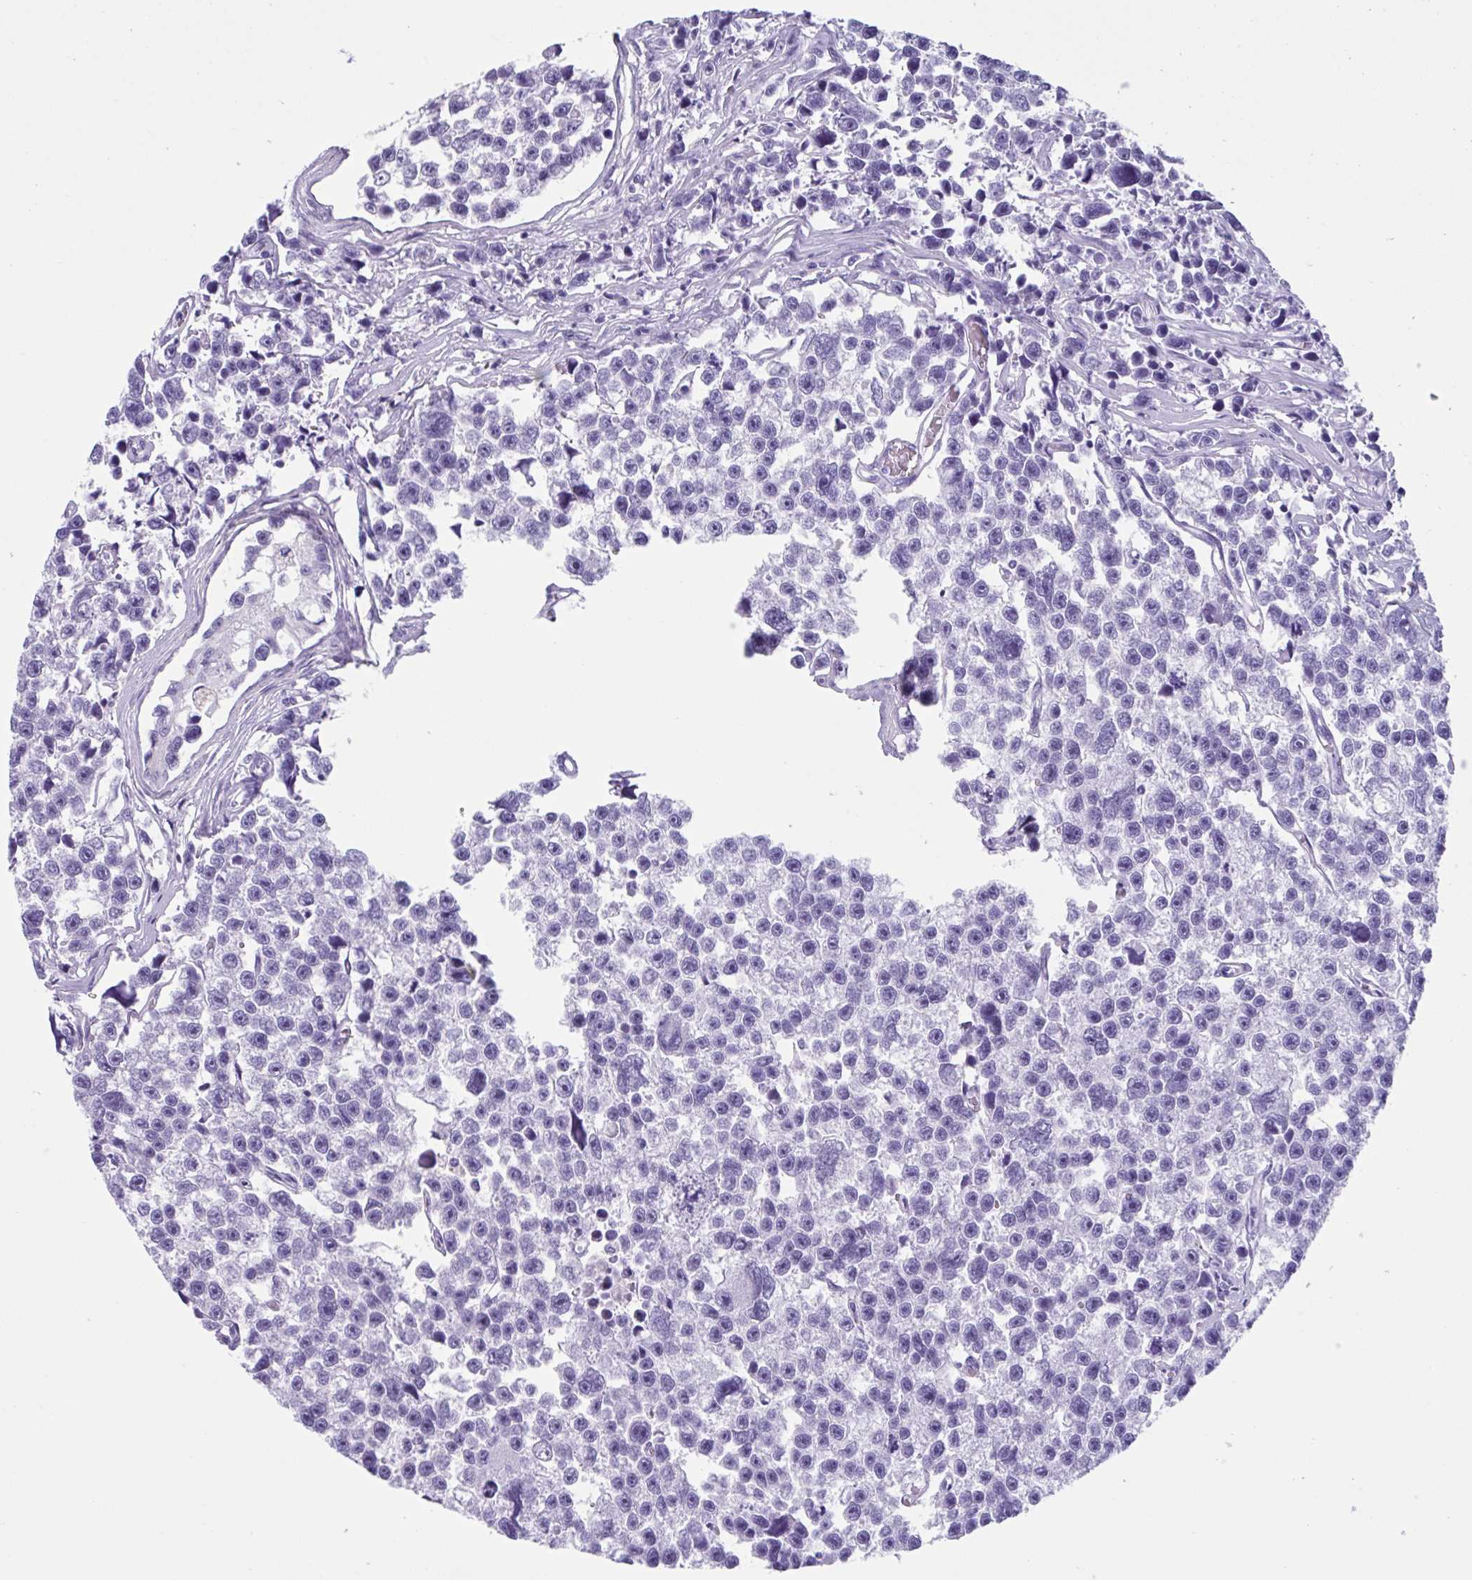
{"staining": {"intensity": "negative", "quantity": "none", "location": "none"}, "tissue": "testis cancer", "cell_type": "Tumor cells", "image_type": "cancer", "snomed": [{"axis": "morphology", "description": "Seminoma, NOS"}, {"axis": "topography", "description": "Testis"}], "caption": "Immunohistochemistry micrograph of neoplastic tissue: testis seminoma stained with DAB reveals no significant protein expression in tumor cells.", "gene": "USP35", "patient": {"sex": "male", "age": 26}}